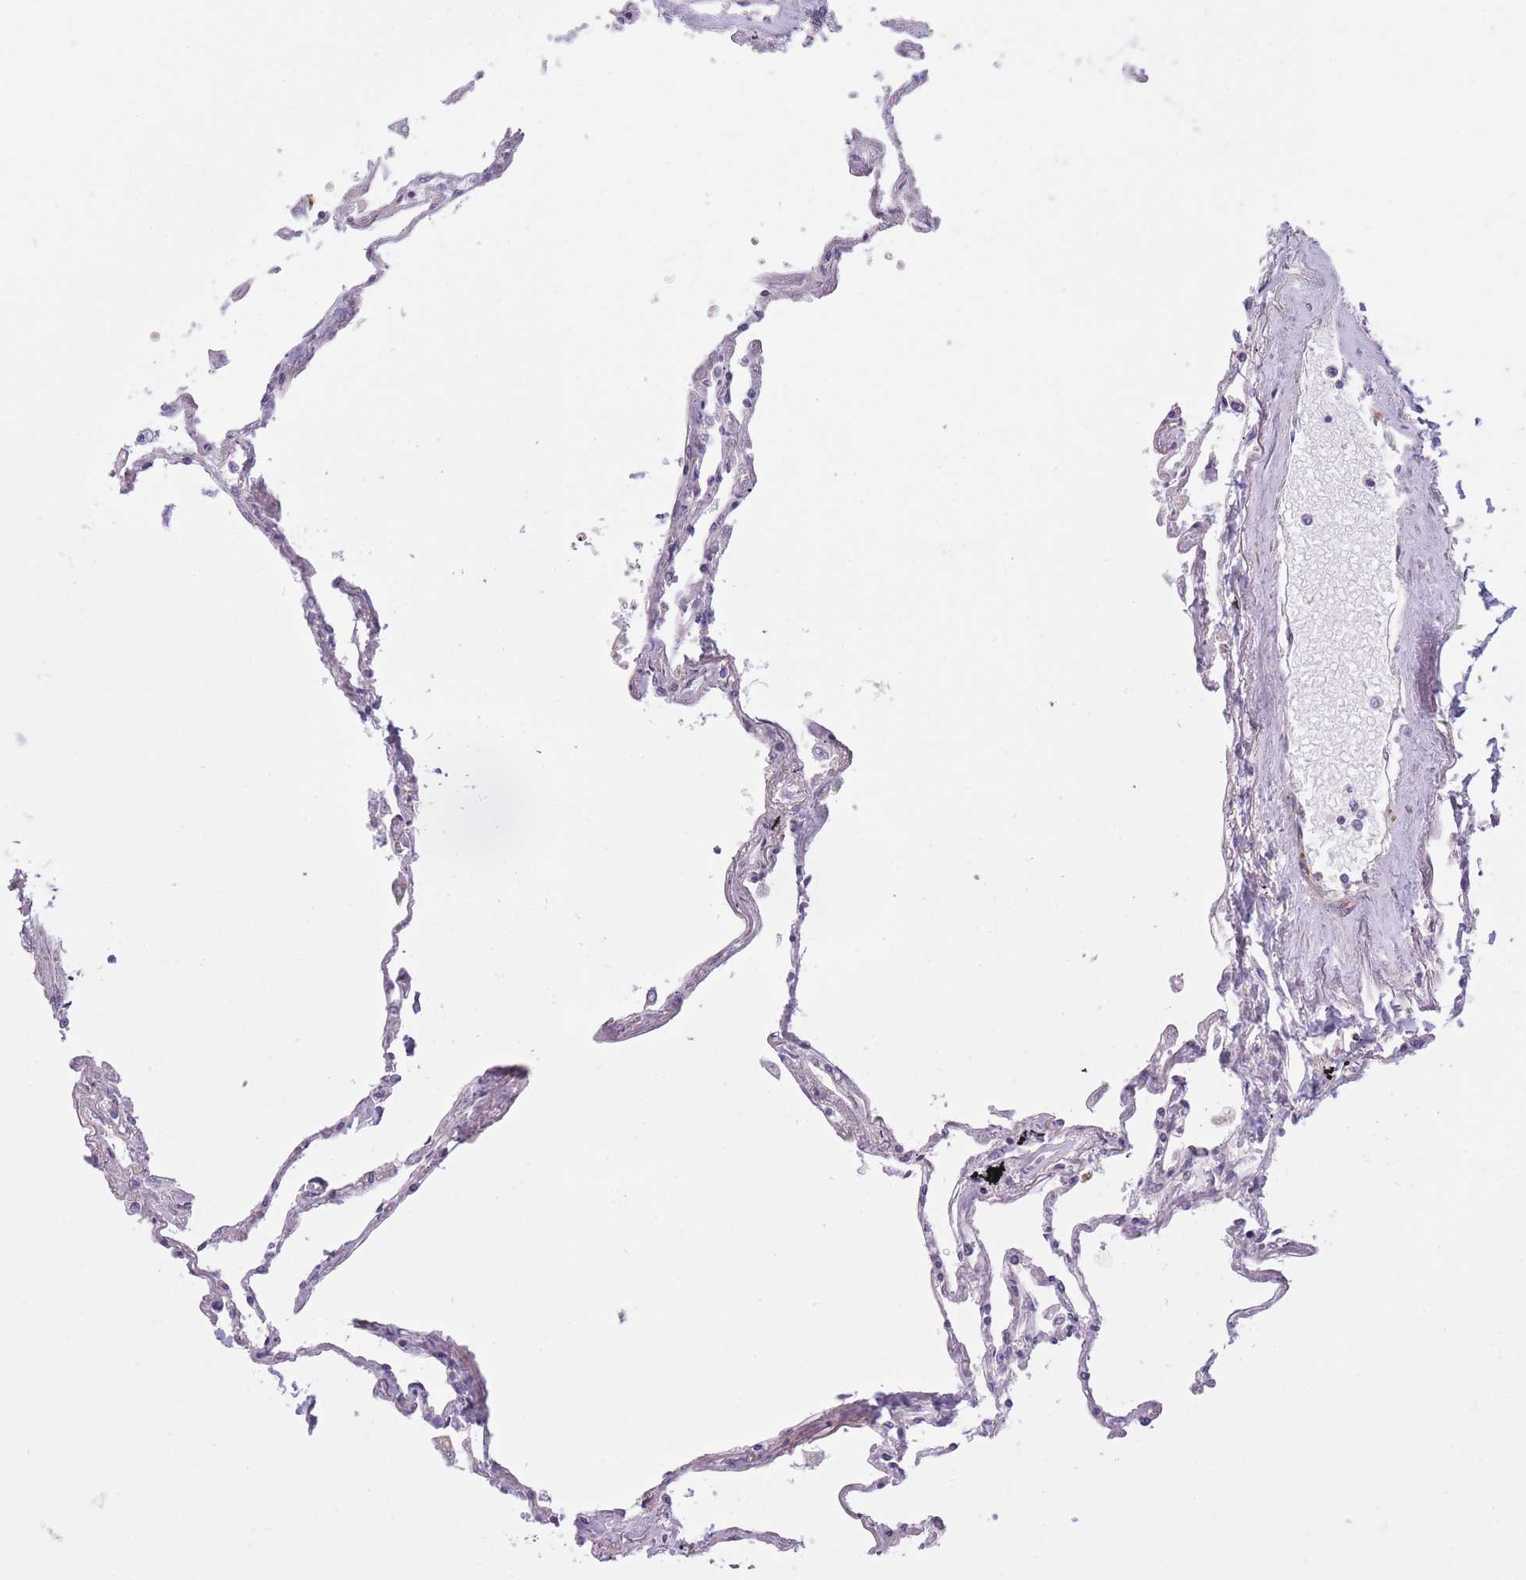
{"staining": {"intensity": "negative", "quantity": "none", "location": "none"}, "tissue": "lung", "cell_type": "Alveolar cells", "image_type": "normal", "snomed": [{"axis": "morphology", "description": "Normal tissue, NOS"}, {"axis": "topography", "description": "Lung"}], "caption": "Immunohistochemistry (IHC) image of benign lung: lung stained with DAB exhibits no significant protein staining in alveolar cells. (DAB IHC with hematoxylin counter stain).", "gene": "SERPINB3", "patient": {"sex": "female", "age": 67}}